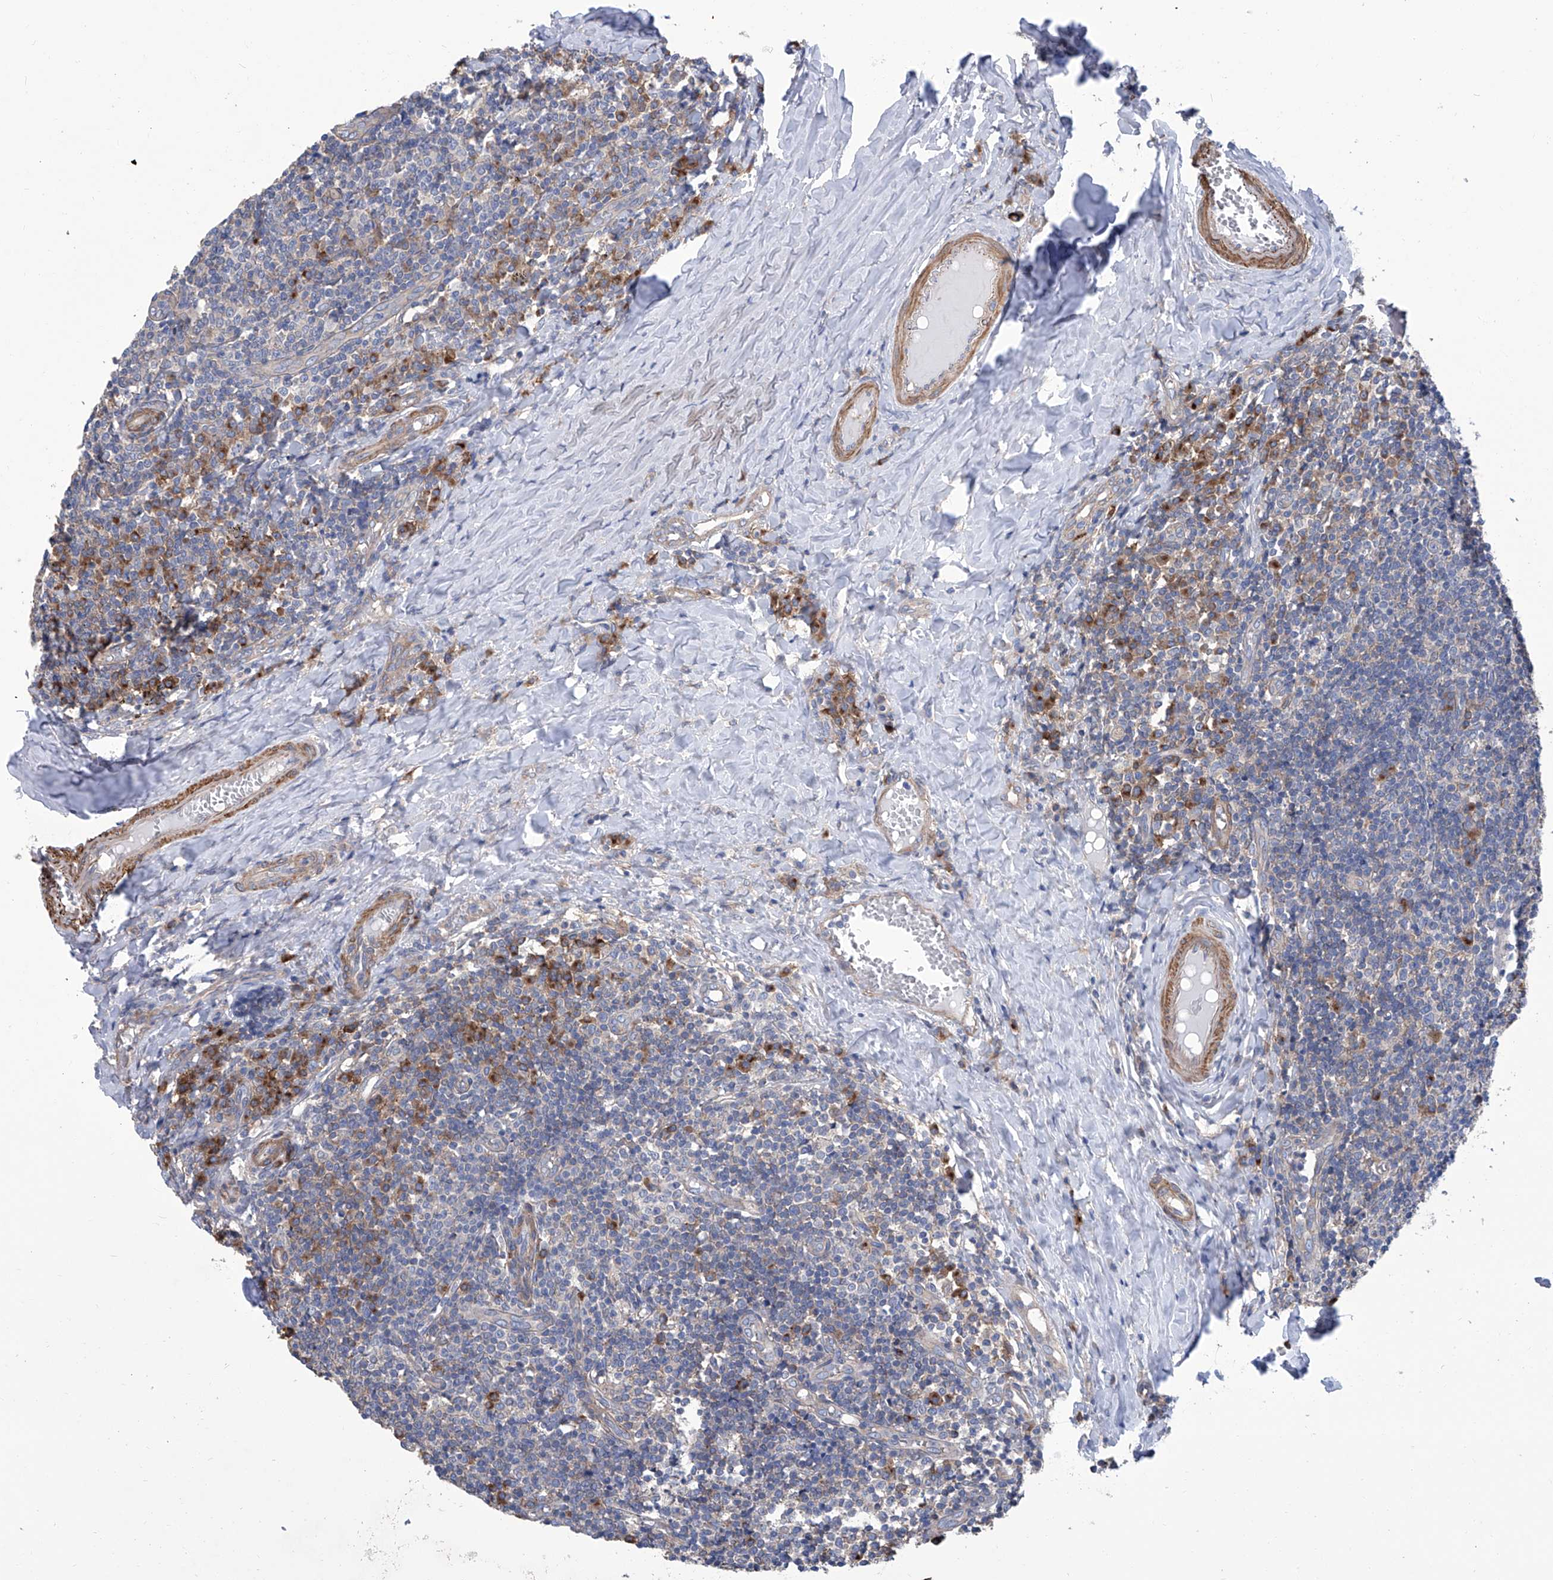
{"staining": {"intensity": "negative", "quantity": "none", "location": "none"}, "tissue": "tonsil", "cell_type": "Germinal center cells", "image_type": "normal", "snomed": [{"axis": "morphology", "description": "Normal tissue, NOS"}, {"axis": "topography", "description": "Tonsil"}], "caption": "A high-resolution micrograph shows immunohistochemistry (IHC) staining of benign tonsil, which displays no significant staining in germinal center cells.", "gene": "SMS", "patient": {"sex": "female", "age": 19}}